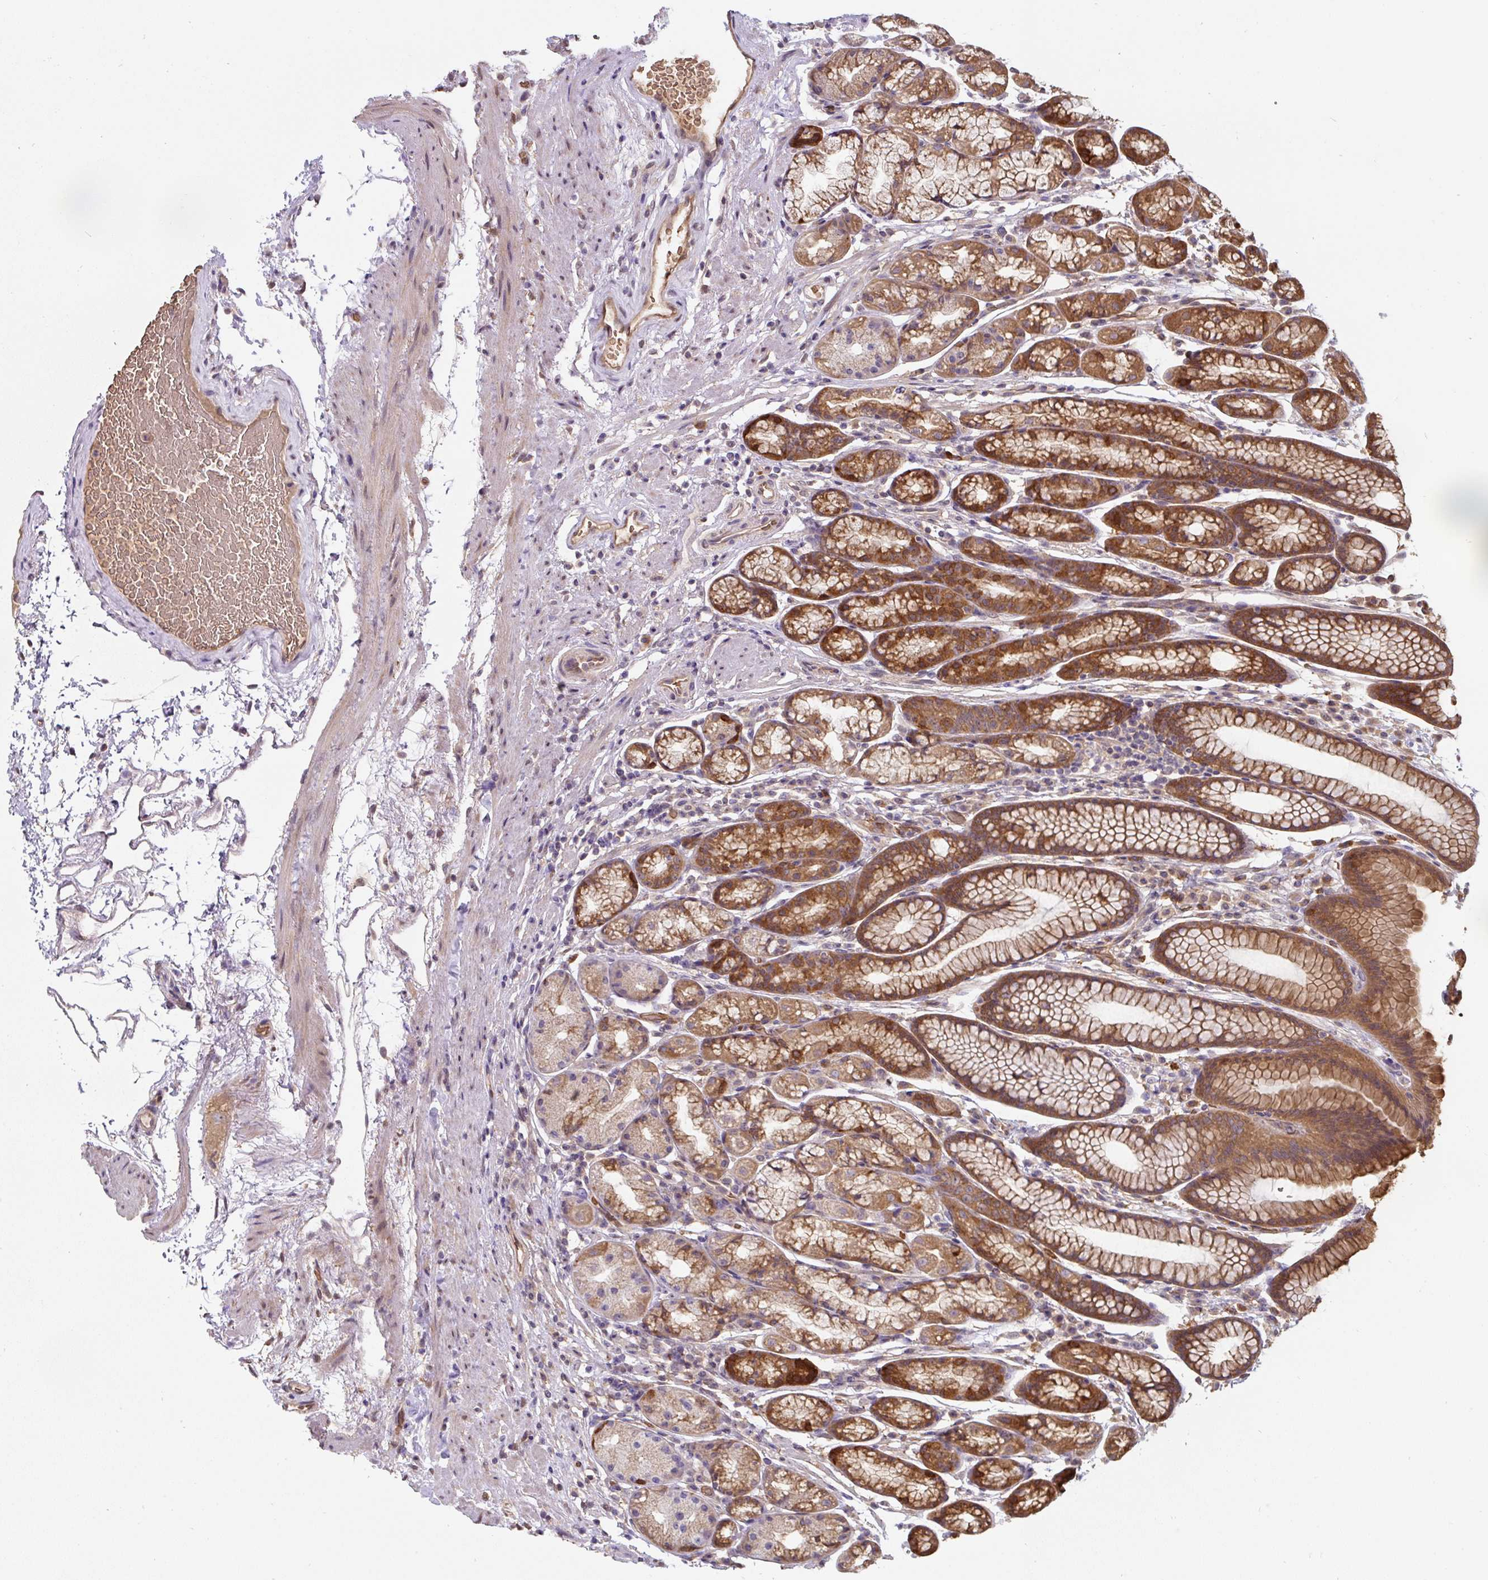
{"staining": {"intensity": "strong", "quantity": "25%-75%", "location": "cytoplasmic/membranous"}, "tissue": "stomach", "cell_type": "Glandular cells", "image_type": "normal", "snomed": [{"axis": "morphology", "description": "Normal tissue, NOS"}, {"axis": "topography", "description": "Stomach, lower"}], "caption": "IHC staining of benign stomach, which displays high levels of strong cytoplasmic/membranous expression in approximately 25%-75% of glandular cells indicating strong cytoplasmic/membranous protein staining. The staining was performed using DAB (brown) for protein detection and nuclei were counterstained in hematoxylin (blue).", "gene": "ST13", "patient": {"sex": "male", "age": 67}}